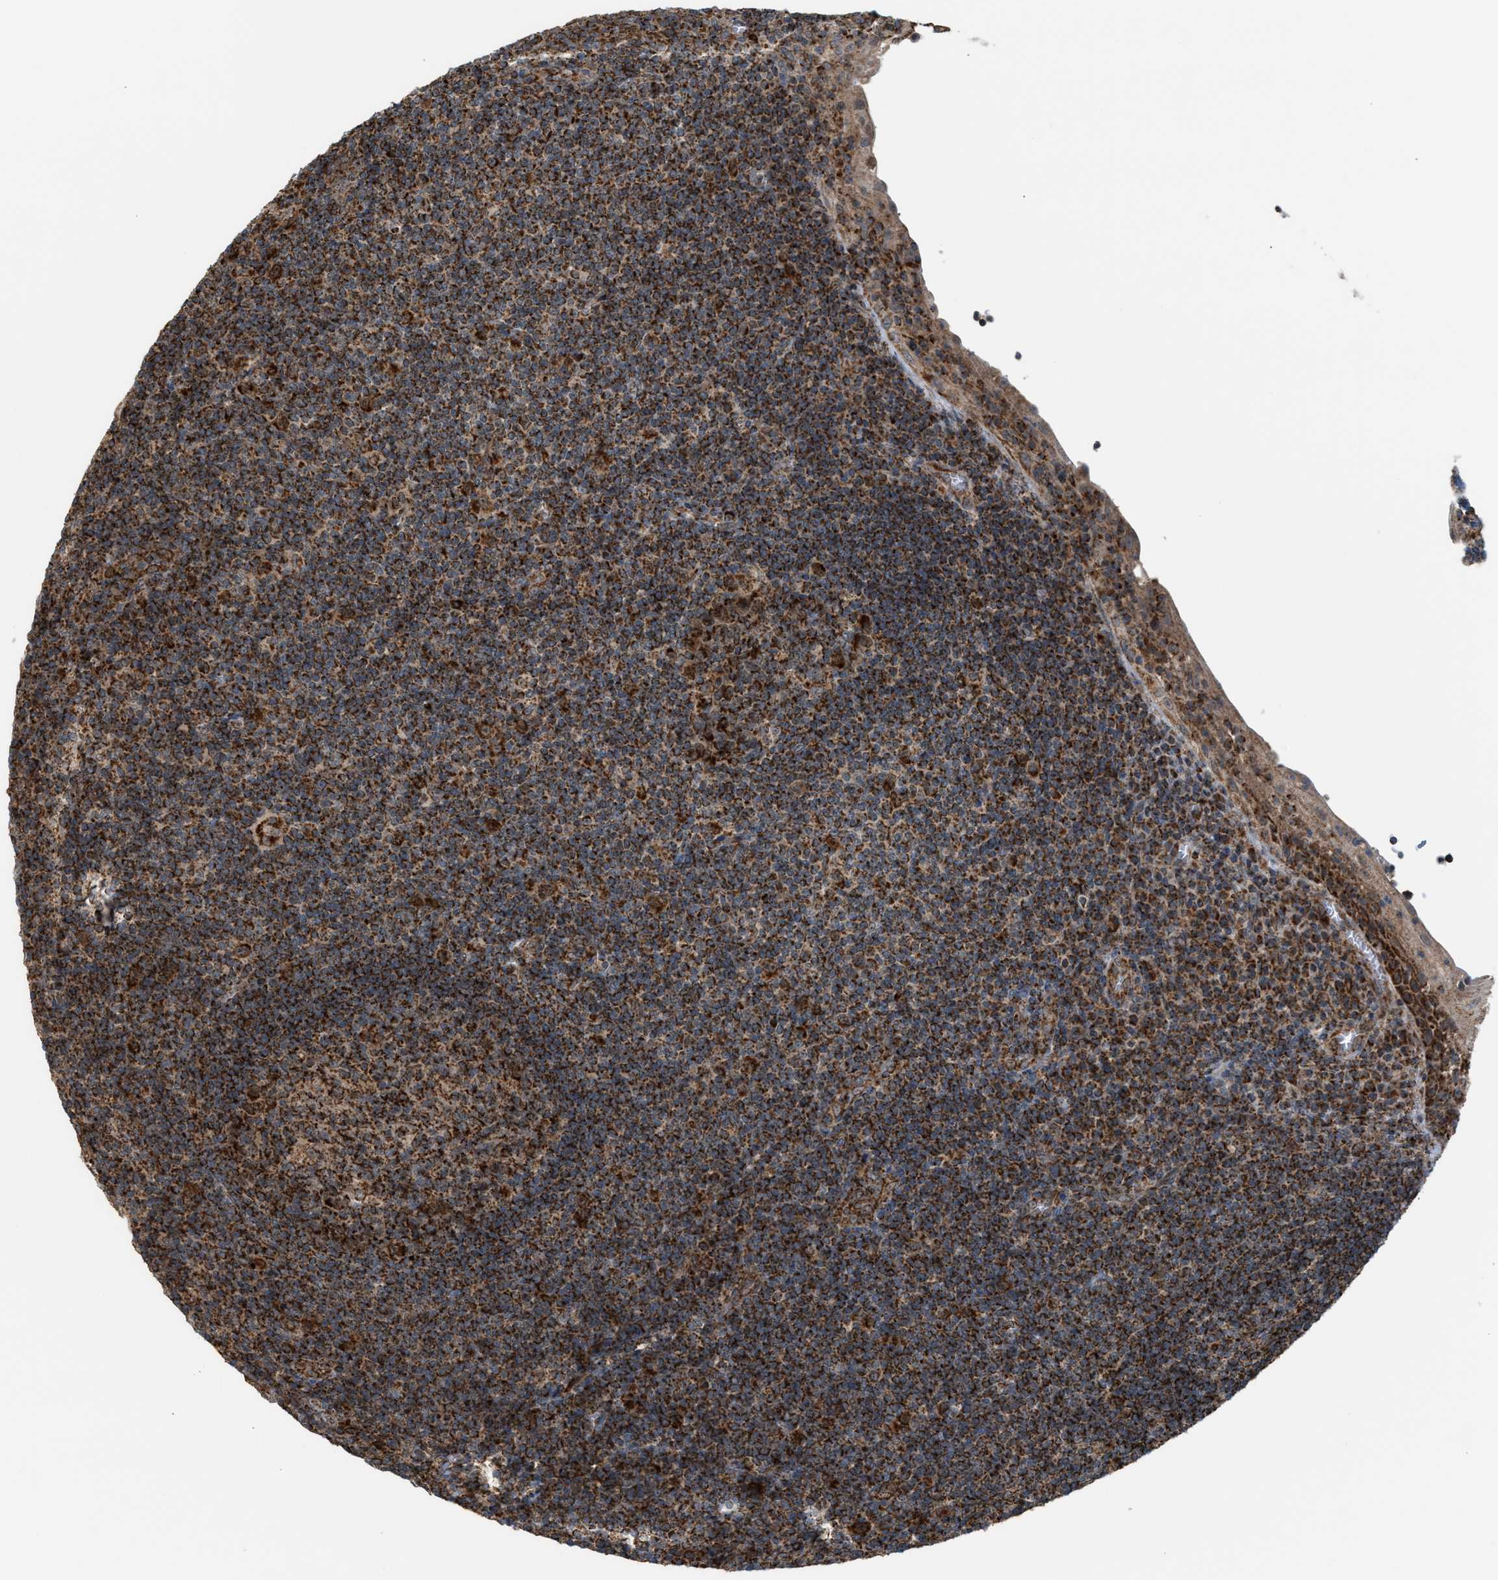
{"staining": {"intensity": "strong", "quantity": ">75%", "location": "cytoplasmic/membranous"}, "tissue": "tonsil", "cell_type": "Germinal center cells", "image_type": "normal", "snomed": [{"axis": "morphology", "description": "Normal tissue, NOS"}, {"axis": "topography", "description": "Tonsil"}], "caption": "This micrograph displays IHC staining of normal tonsil, with high strong cytoplasmic/membranous expression in about >75% of germinal center cells.", "gene": "SGSM2", "patient": {"sex": "male", "age": 37}}